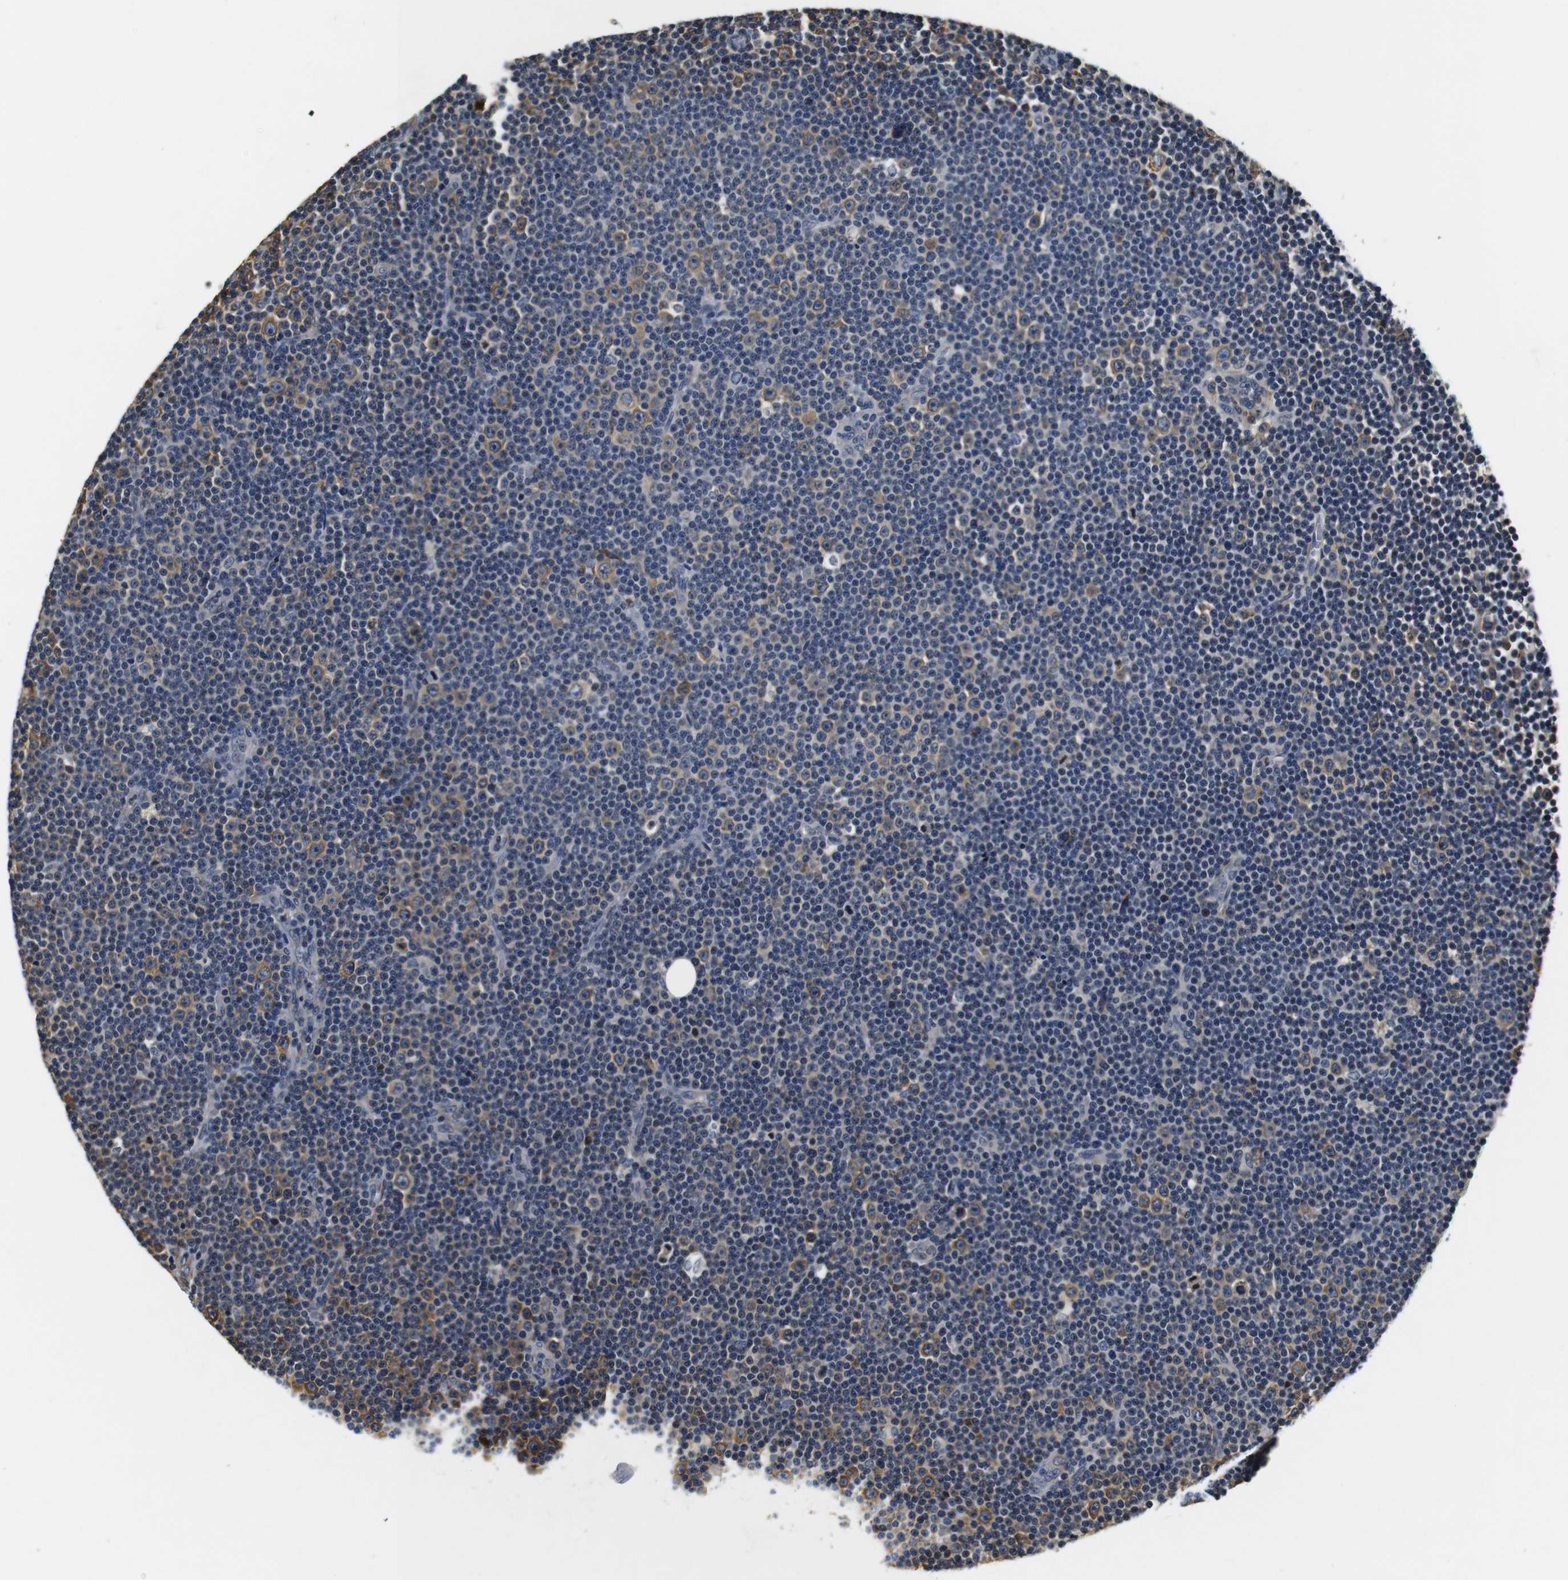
{"staining": {"intensity": "weak", "quantity": "25%-75%", "location": "cytoplasmic/membranous"}, "tissue": "lymphoma", "cell_type": "Tumor cells", "image_type": "cancer", "snomed": [{"axis": "morphology", "description": "Malignant lymphoma, non-Hodgkin's type, Low grade"}, {"axis": "topography", "description": "Lymph node"}], "caption": "A high-resolution histopathology image shows IHC staining of low-grade malignant lymphoma, non-Hodgkin's type, which reveals weak cytoplasmic/membranous positivity in about 25%-75% of tumor cells.", "gene": "COL1A1", "patient": {"sex": "female", "age": 67}}